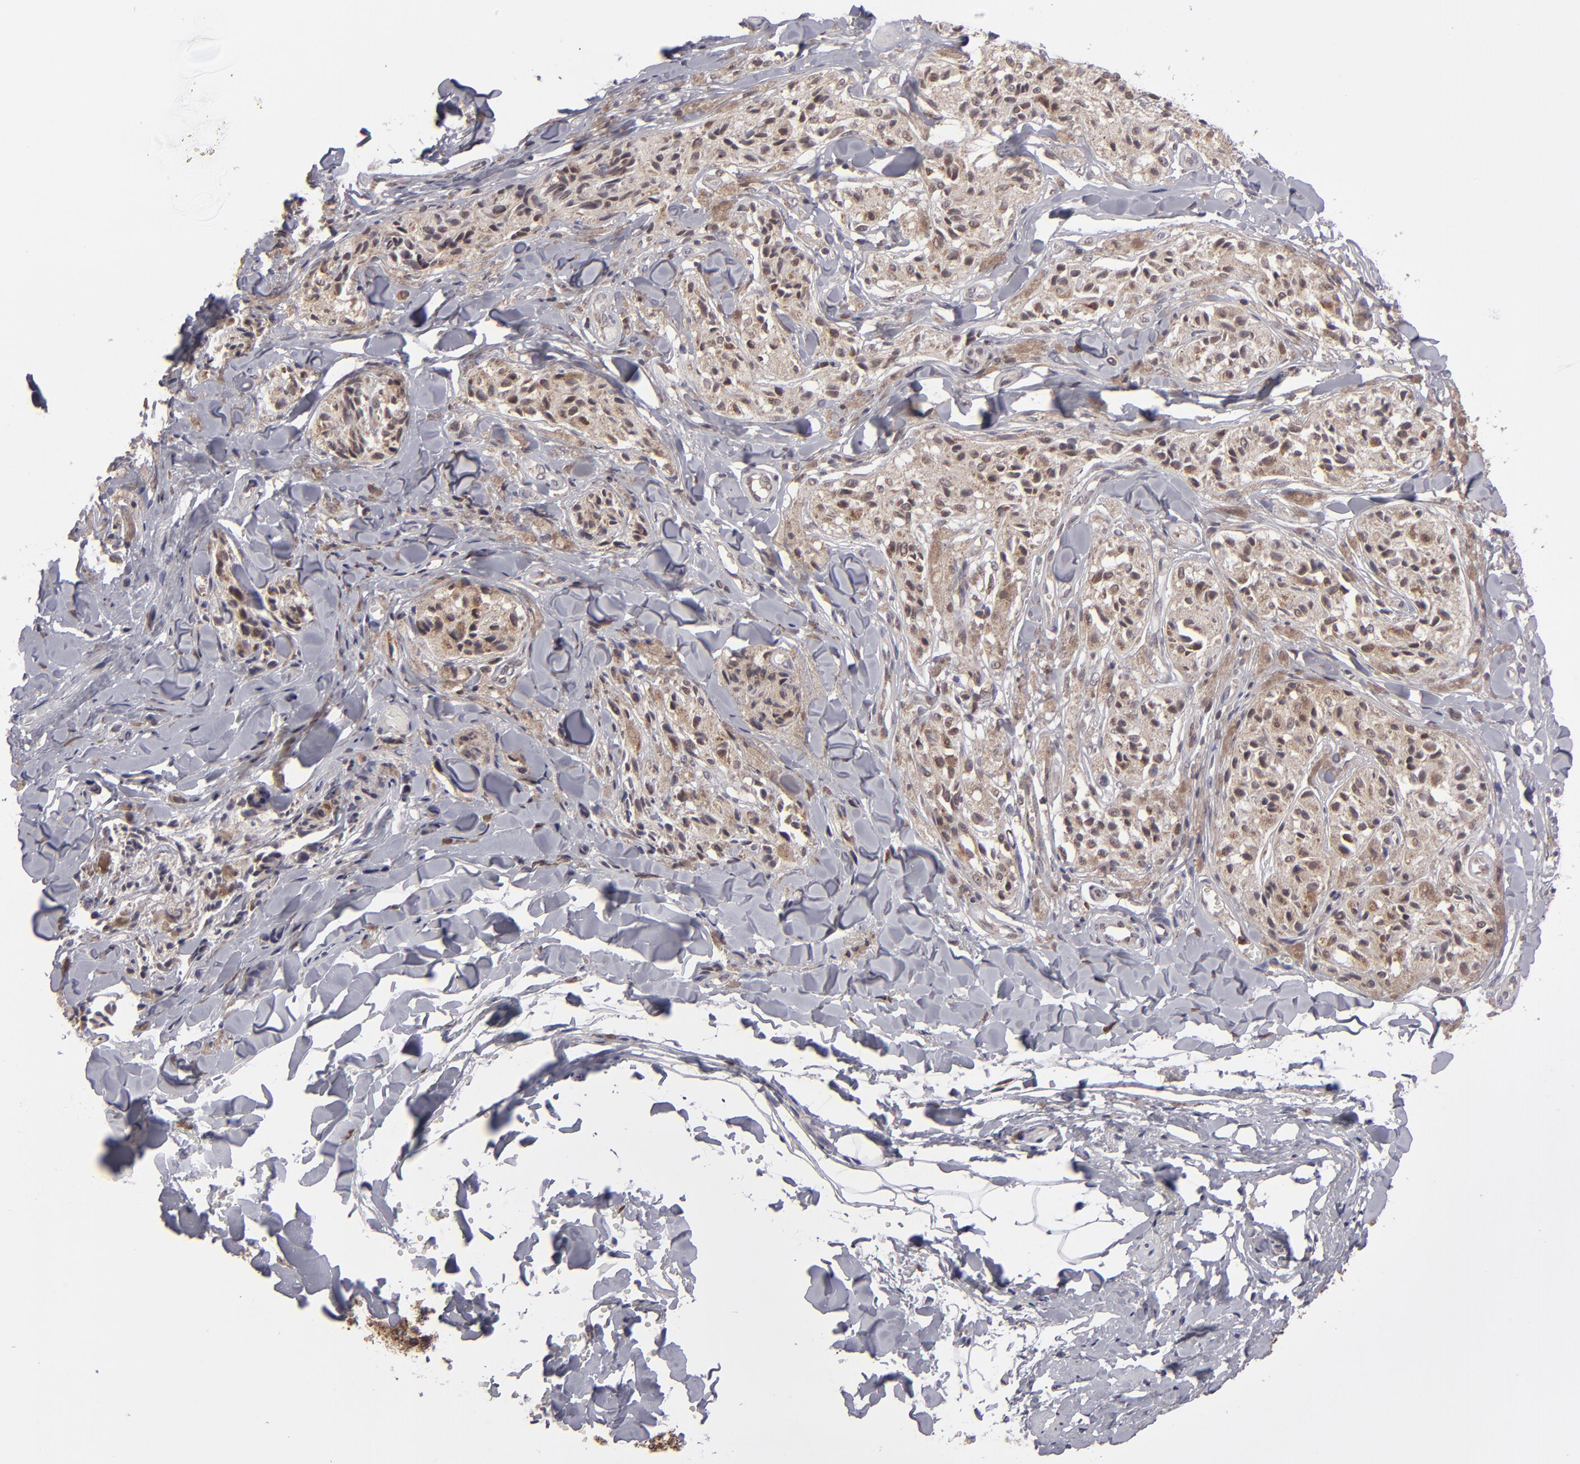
{"staining": {"intensity": "weak", "quantity": ">75%", "location": "cytoplasmic/membranous,nuclear"}, "tissue": "melanoma", "cell_type": "Tumor cells", "image_type": "cancer", "snomed": [{"axis": "morphology", "description": "Malignant melanoma, Metastatic site"}, {"axis": "topography", "description": "Skin"}], "caption": "Immunohistochemistry (IHC) (DAB (3,3'-diaminobenzidine)) staining of human melanoma reveals weak cytoplasmic/membranous and nuclear protein positivity in approximately >75% of tumor cells.", "gene": "SLC15A1", "patient": {"sex": "female", "age": 66}}